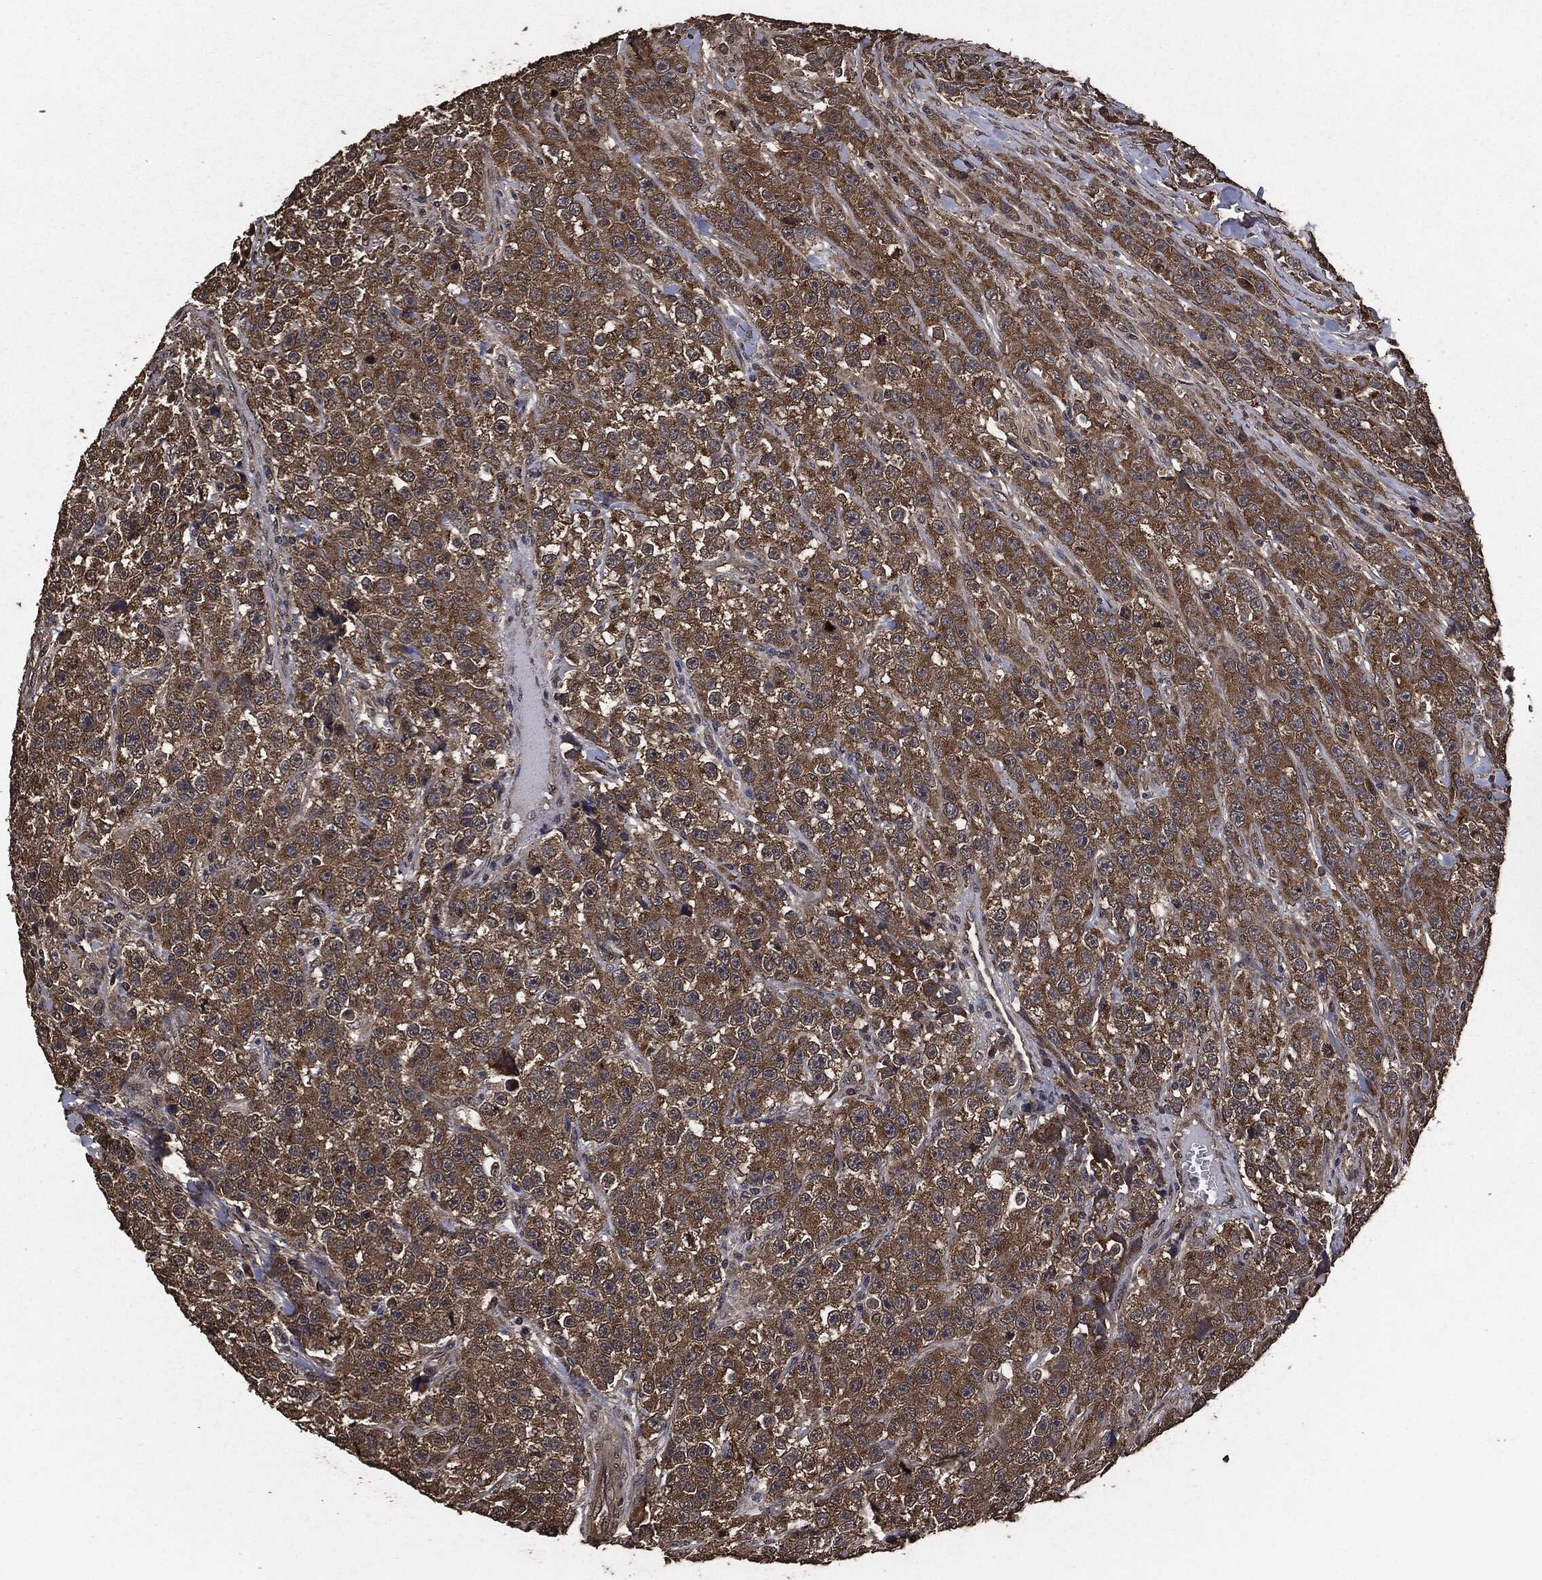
{"staining": {"intensity": "moderate", "quantity": ">75%", "location": "cytoplasmic/membranous"}, "tissue": "testis cancer", "cell_type": "Tumor cells", "image_type": "cancer", "snomed": [{"axis": "morphology", "description": "Seminoma, NOS"}, {"axis": "topography", "description": "Testis"}], "caption": "Tumor cells demonstrate medium levels of moderate cytoplasmic/membranous positivity in about >75% of cells in testis cancer (seminoma). Nuclei are stained in blue.", "gene": "AKT1S1", "patient": {"sex": "male", "age": 59}}